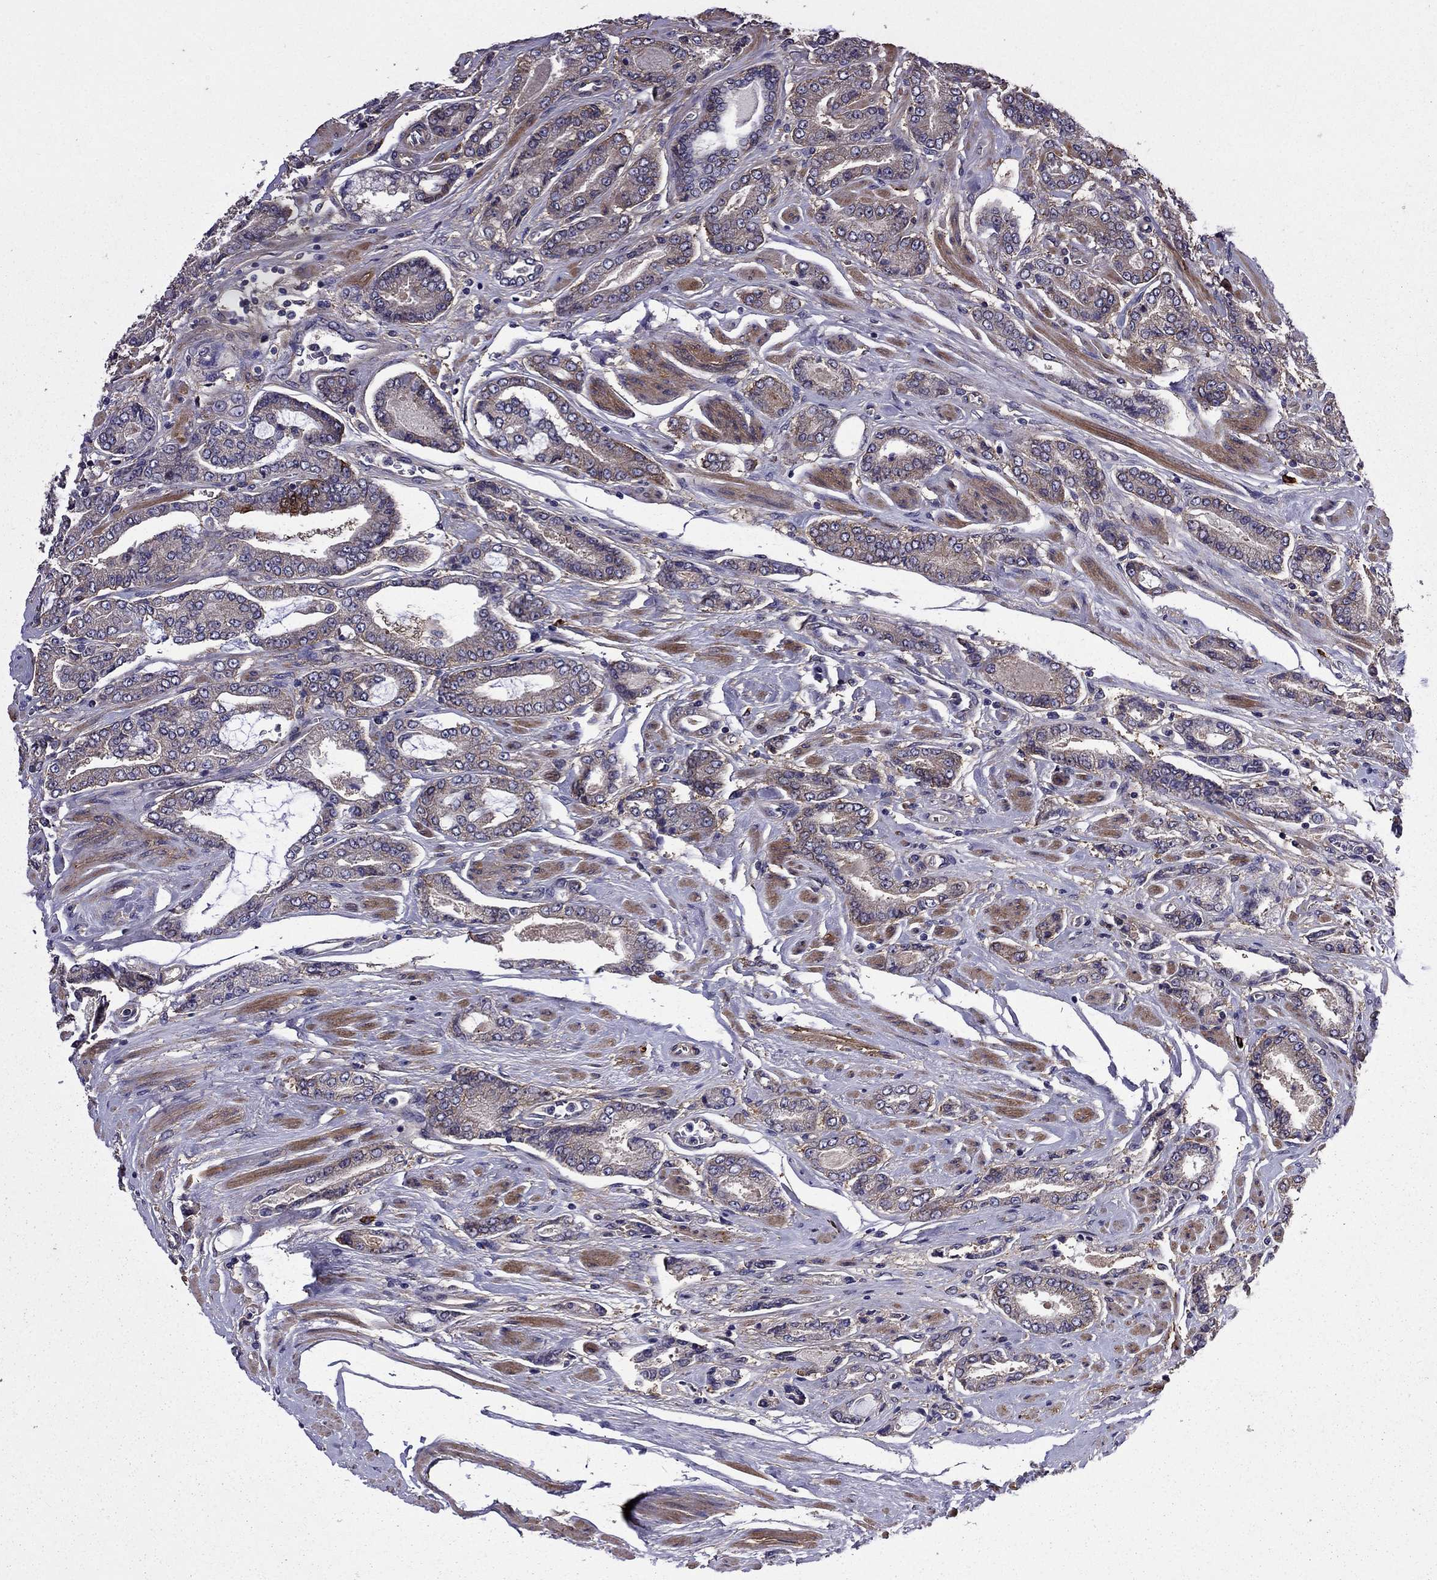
{"staining": {"intensity": "moderate", "quantity": "<25%", "location": "cytoplasmic/membranous"}, "tissue": "prostate cancer", "cell_type": "Tumor cells", "image_type": "cancer", "snomed": [{"axis": "morphology", "description": "Adenocarcinoma, NOS"}, {"axis": "topography", "description": "Prostate"}], "caption": "Immunohistochemistry (IHC) (DAB) staining of human prostate cancer shows moderate cytoplasmic/membranous protein staining in approximately <25% of tumor cells.", "gene": "ITGB1", "patient": {"sex": "male", "age": 64}}